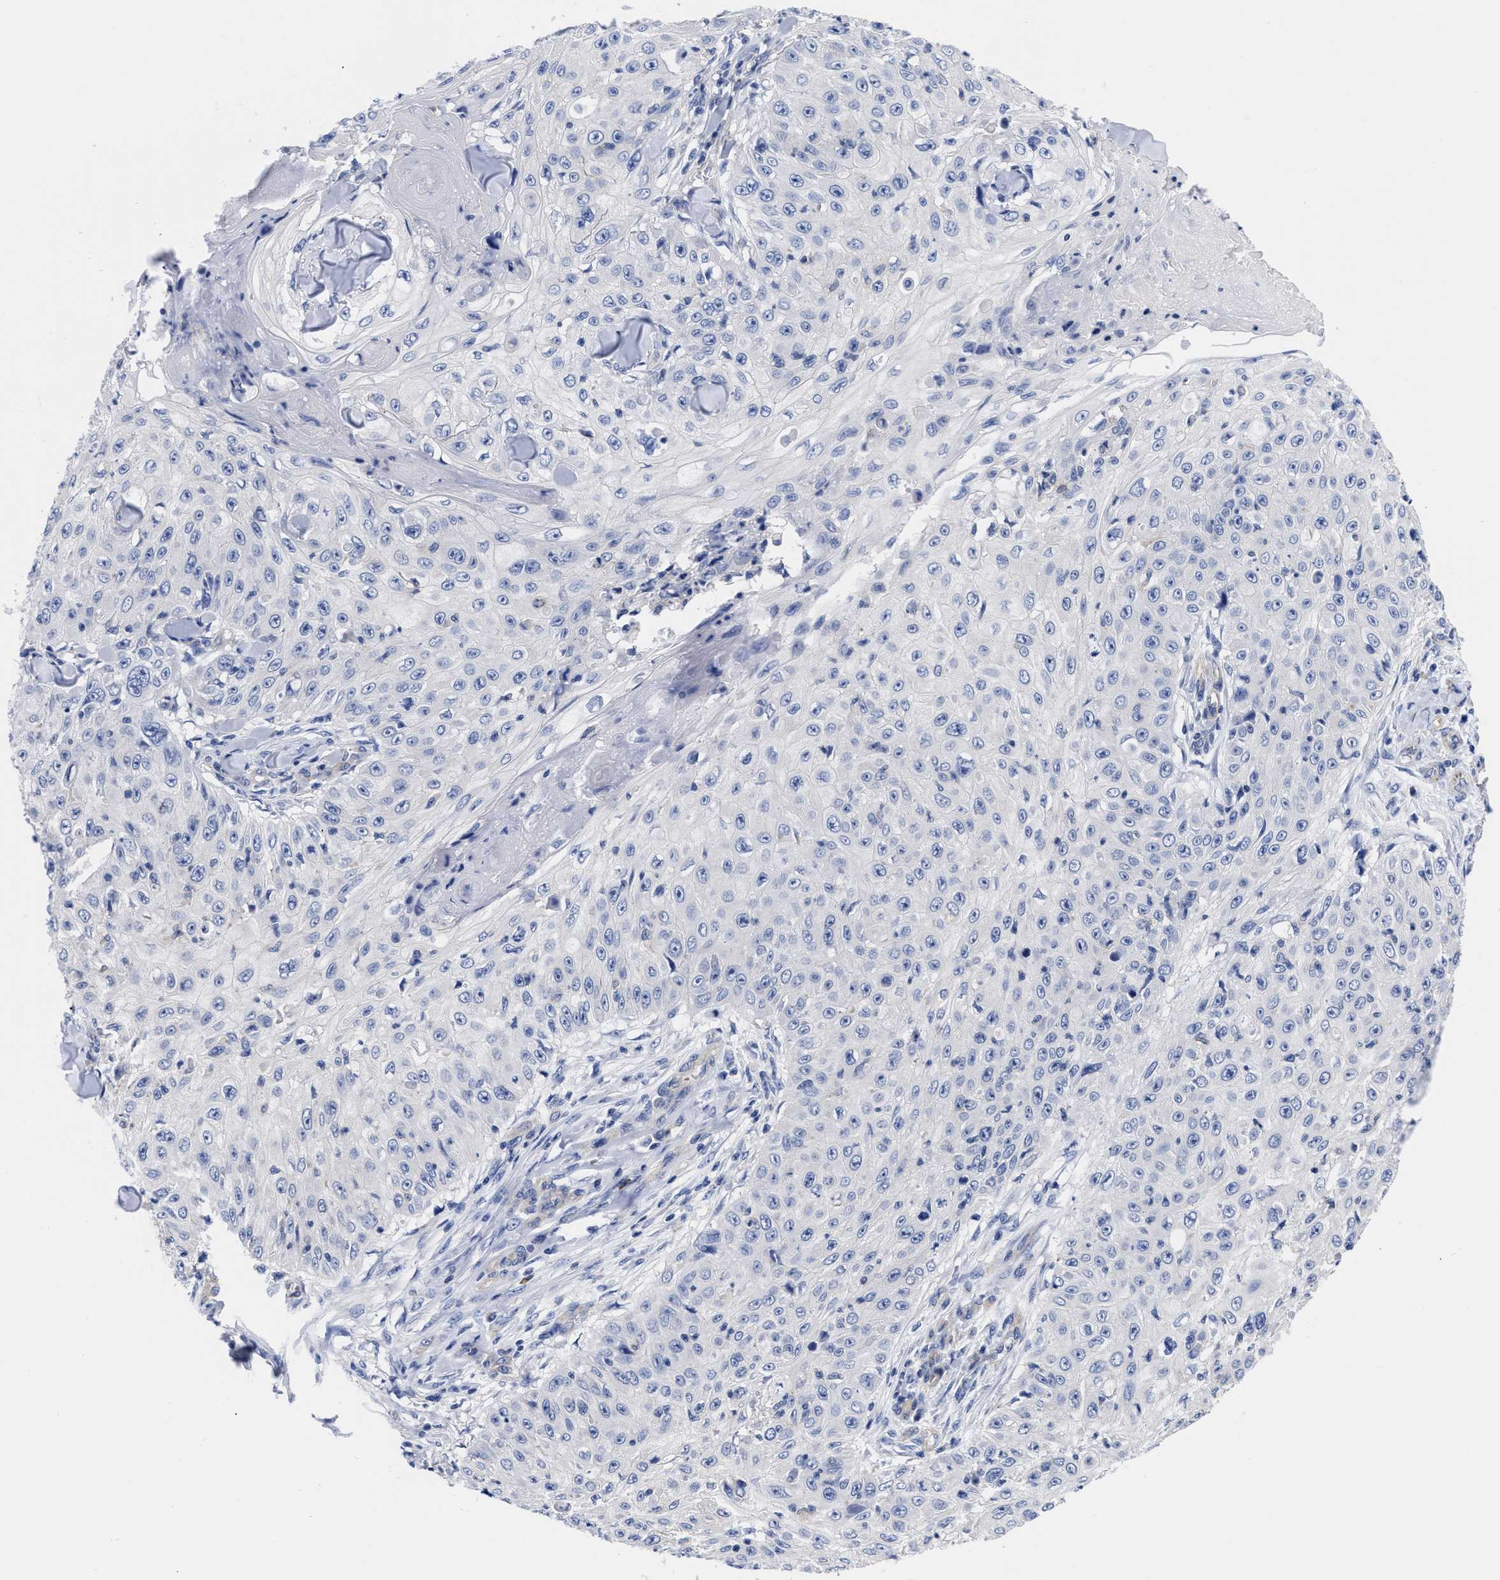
{"staining": {"intensity": "negative", "quantity": "none", "location": "none"}, "tissue": "skin cancer", "cell_type": "Tumor cells", "image_type": "cancer", "snomed": [{"axis": "morphology", "description": "Squamous cell carcinoma, NOS"}, {"axis": "topography", "description": "Skin"}], "caption": "A histopathology image of human squamous cell carcinoma (skin) is negative for staining in tumor cells.", "gene": "IRAG2", "patient": {"sex": "male", "age": 86}}